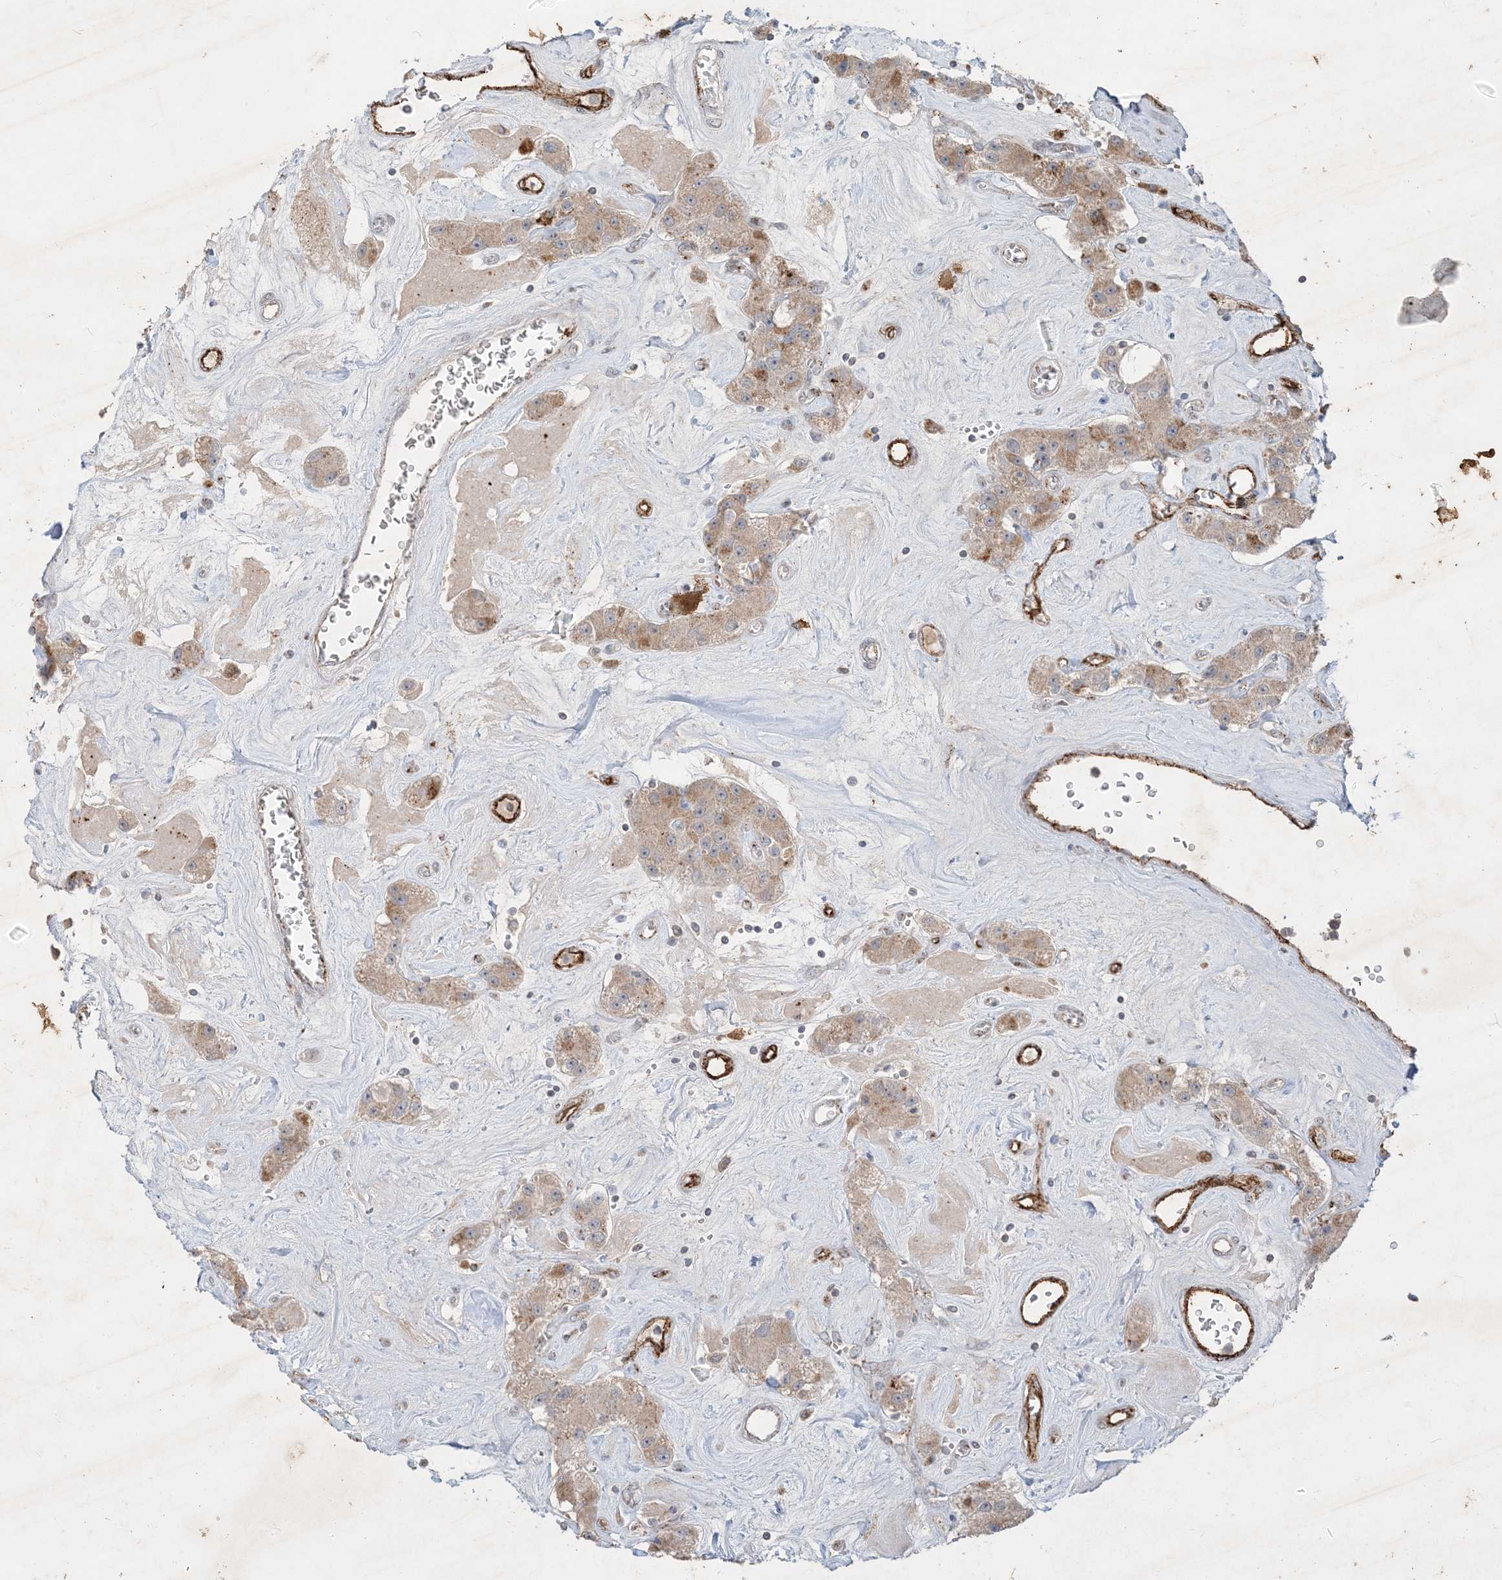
{"staining": {"intensity": "weak", "quantity": ">75%", "location": "cytoplasmic/membranous"}, "tissue": "carcinoid", "cell_type": "Tumor cells", "image_type": "cancer", "snomed": [{"axis": "morphology", "description": "Carcinoid, malignant, NOS"}, {"axis": "topography", "description": "Pancreas"}], "caption": "Immunohistochemical staining of human carcinoid (malignant) reveals low levels of weak cytoplasmic/membranous expression in about >75% of tumor cells.", "gene": "PRSS36", "patient": {"sex": "male", "age": 41}}